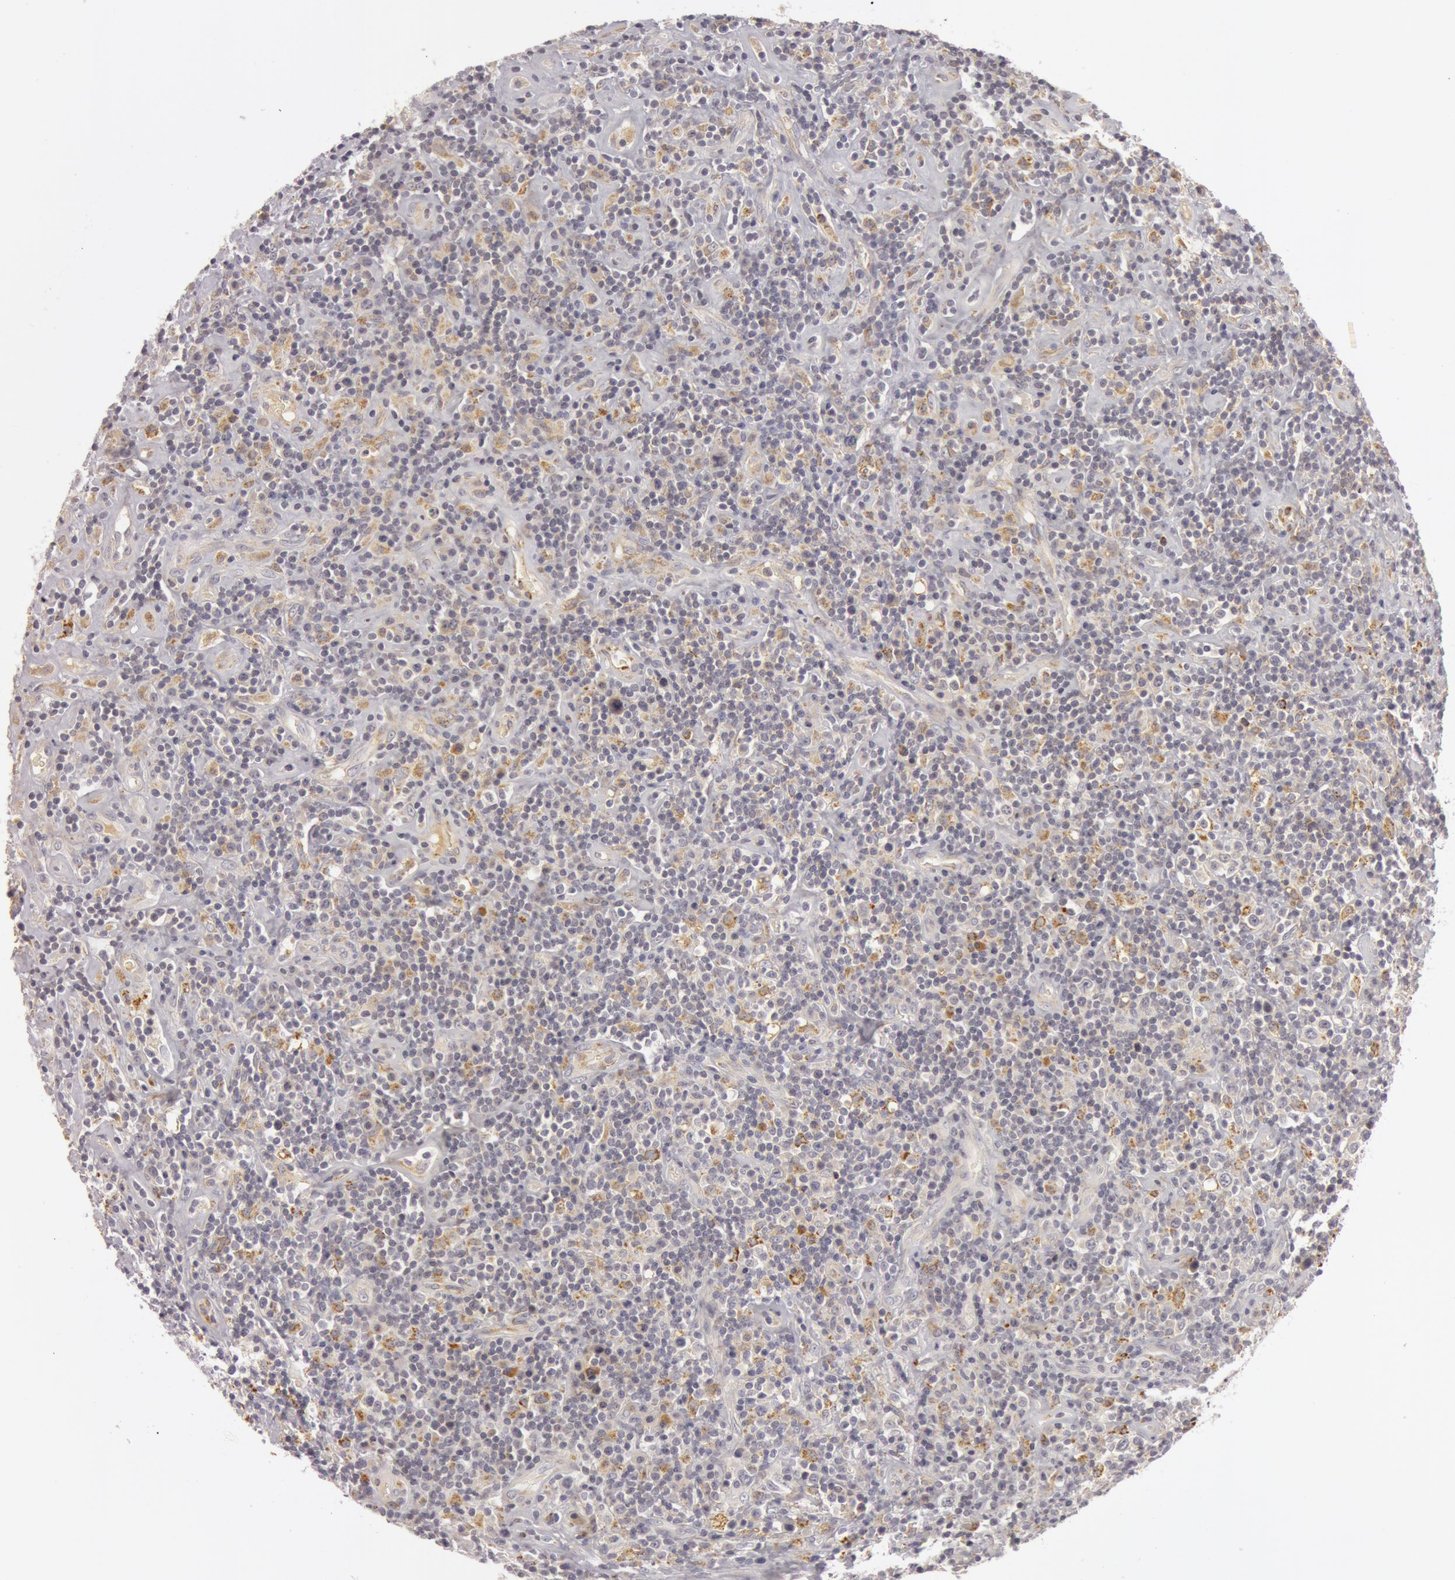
{"staining": {"intensity": "moderate", "quantity": ">75%", "location": "cytoplasmic/membranous"}, "tissue": "lymphoma", "cell_type": "Tumor cells", "image_type": "cancer", "snomed": [{"axis": "morphology", "description": "Hodgkin's disease, NOS"}, {"axis": "topography", "description": "Lymph node"}], "caption": "The photomicrograph shows a brown stain indicating the presence of a protein in the cytoplasmic/membranous of tumor cells in Hodgkin's disease. (Brightfield microscopy of DAB IHC at high magnification).", "gene": "C7", "patient": {"sex": "male", "age": 46}}